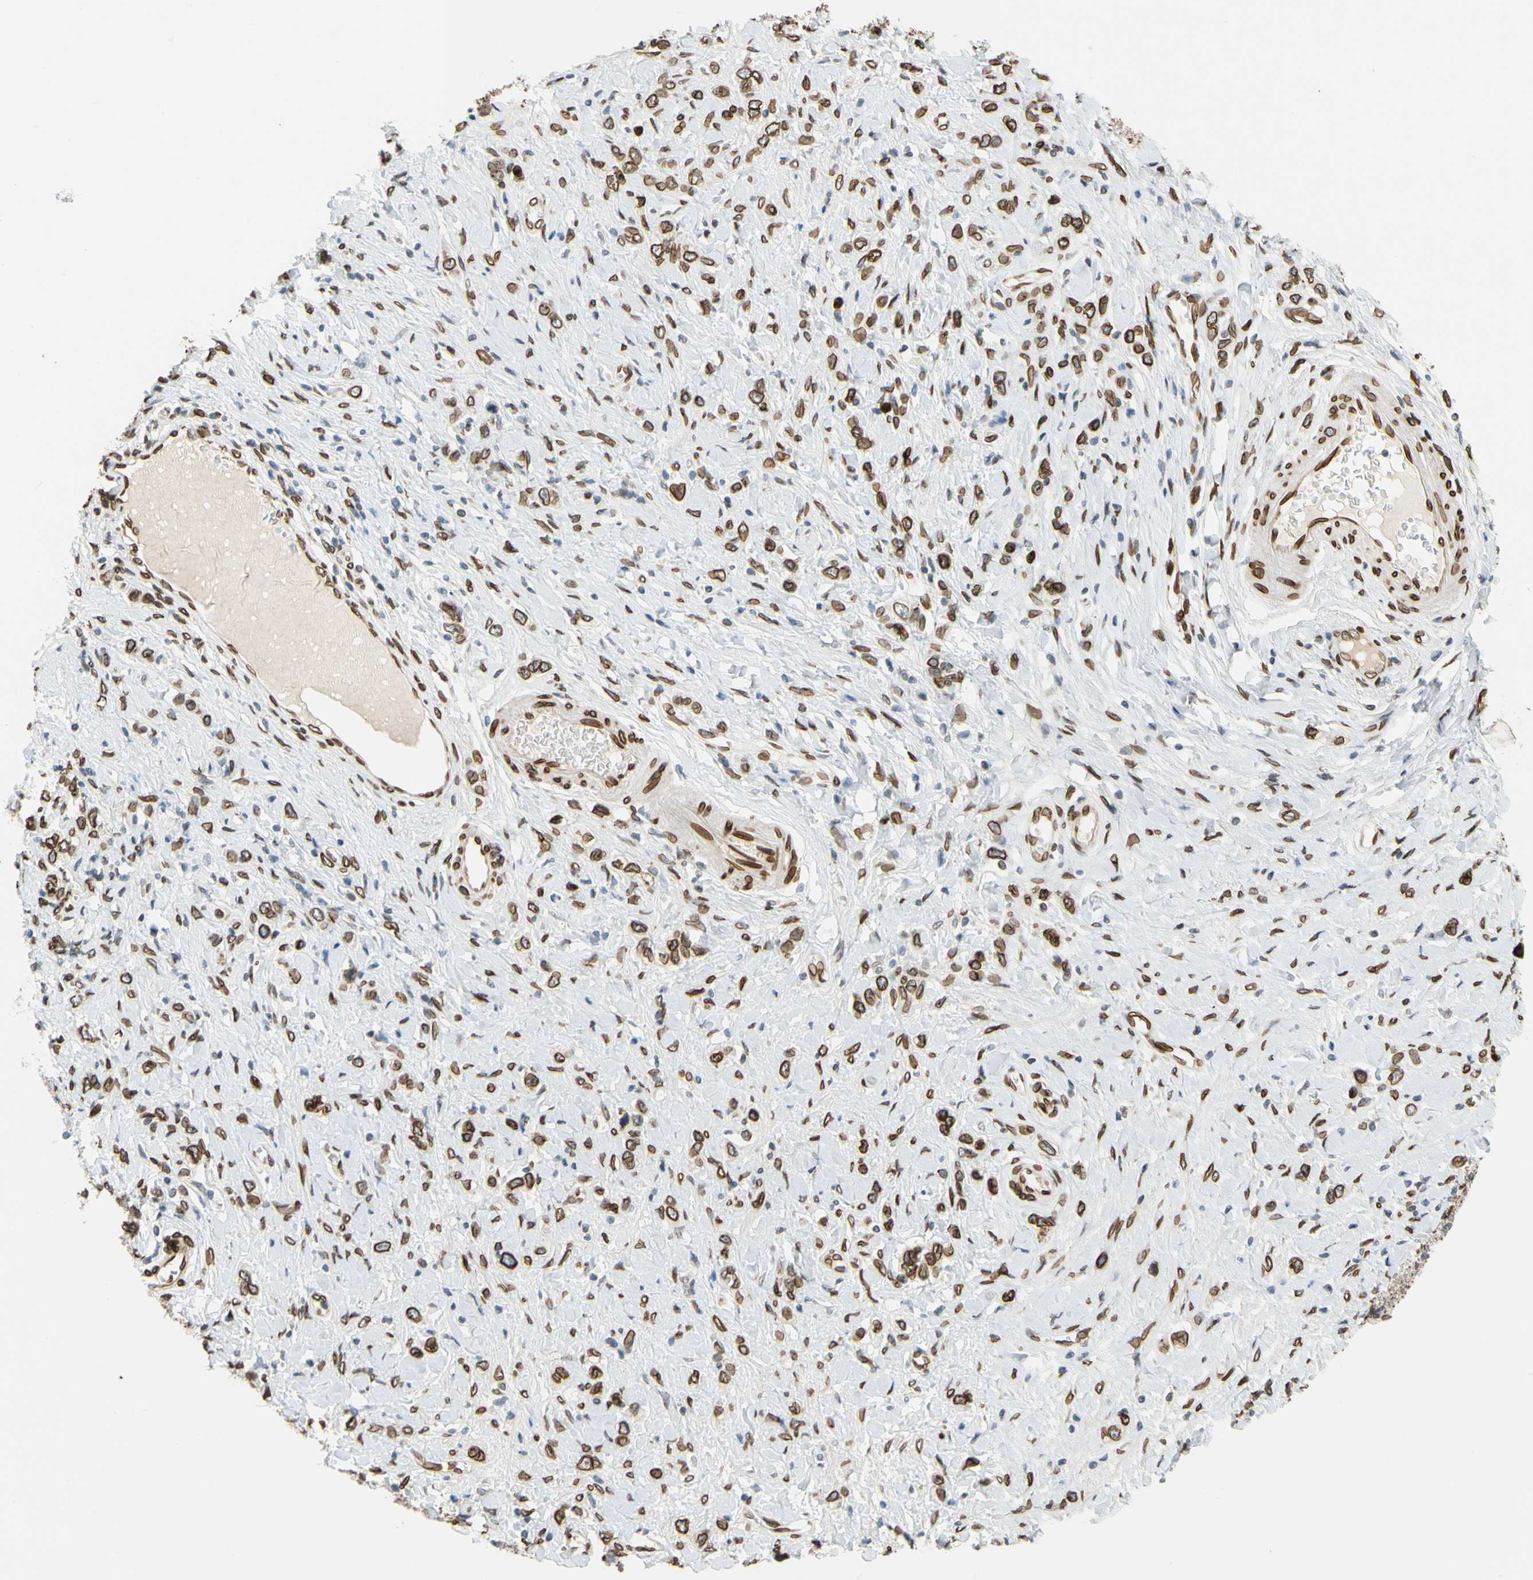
{"staining": {"intensity": "strong", "quantity": ">75%", "location": "cytoplasmic/membranous,nuclear"}, "tissue": "stomach cancer", "cell_type": "Tumor cells", "image_type": "cancer", "snomed": [{"axis": "morphology", "description": "Normal tissue, NOS"}, {"axis": "morphology", "description": "Adenocarcinoma, NOS"}, {"axis": "topography", "description": "Stomach, upper"}, {"axis": "topography", "description": "Stomach"}], "caption": "High-power microscopy captured an immunohistochemistry micrograph of stomach adenocarcinoma, revealing strong cytoplasmic/membranous and nuclear expression in approximately >75% of tumor cells.", "gene": "SUN1", "patient": {"sex": "female", "age": 65}}